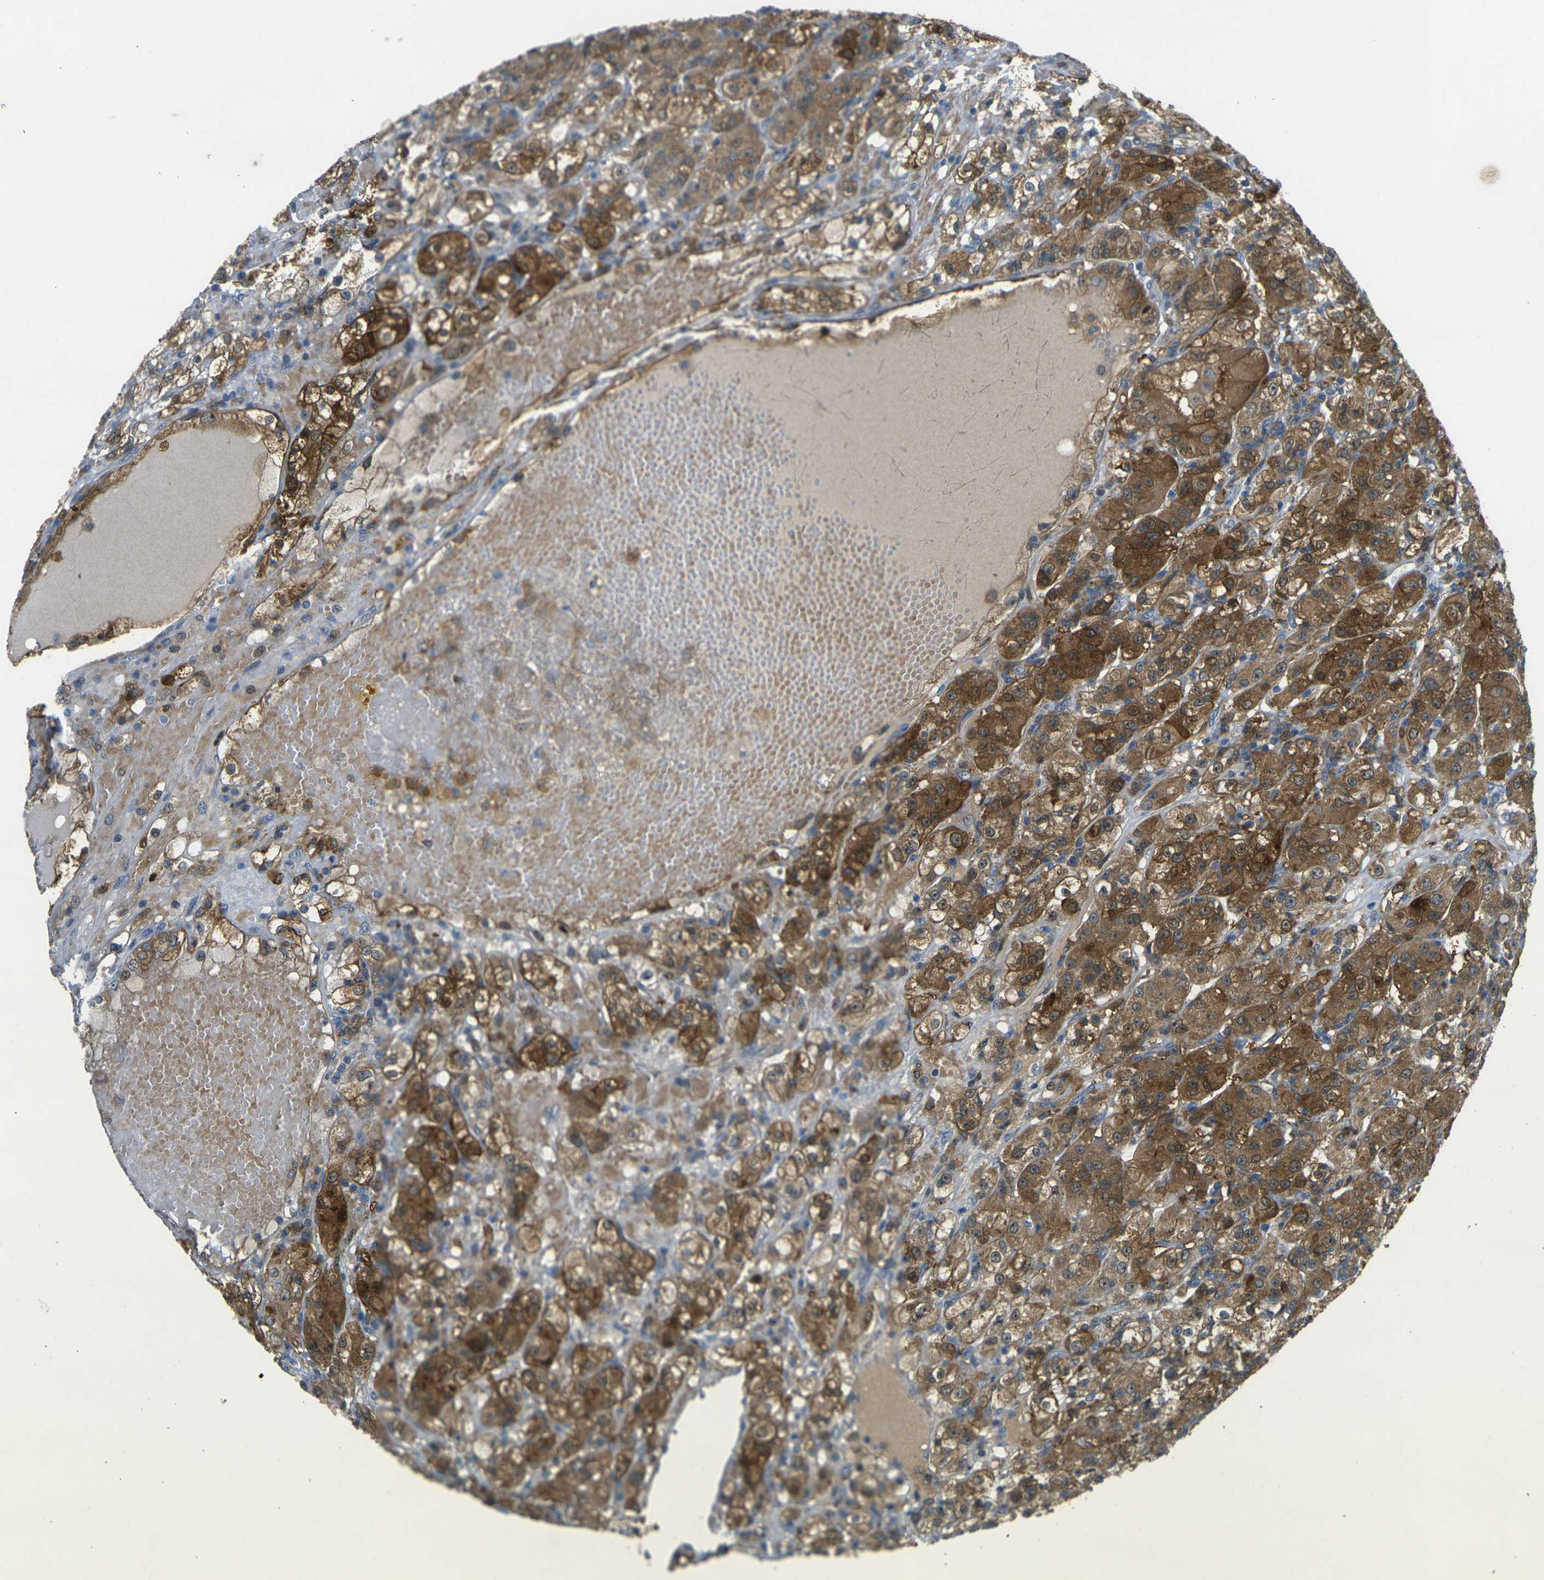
{"staining": {"intensity": "moderate", "quantity": ">75%", "location": "cytoplasmic/membranous"}, "tissue": "renal cancer", "cell_type": "Tumor cells", "image_type": "cancer", "snomed": [{"axis": "morphology", "description": "Normal tissue, NOS"}, {"axis": "morphology", "description": "Adenocarcinoma, NOS"}, {"axis": "topography", "description": "Kidney"}], "caption": "The image shows a brown stain indicating the presence of a protein in the cytoplasmic/membranous of tumor cells in renal cancer (adenocarcinoma). The staining was performed using DAB, with brown indicating positive protein expression. Nuclei are stained blue with hematoxylin.", "gene": "PIGL", "patient": {"sex": "male", "age": 61}}